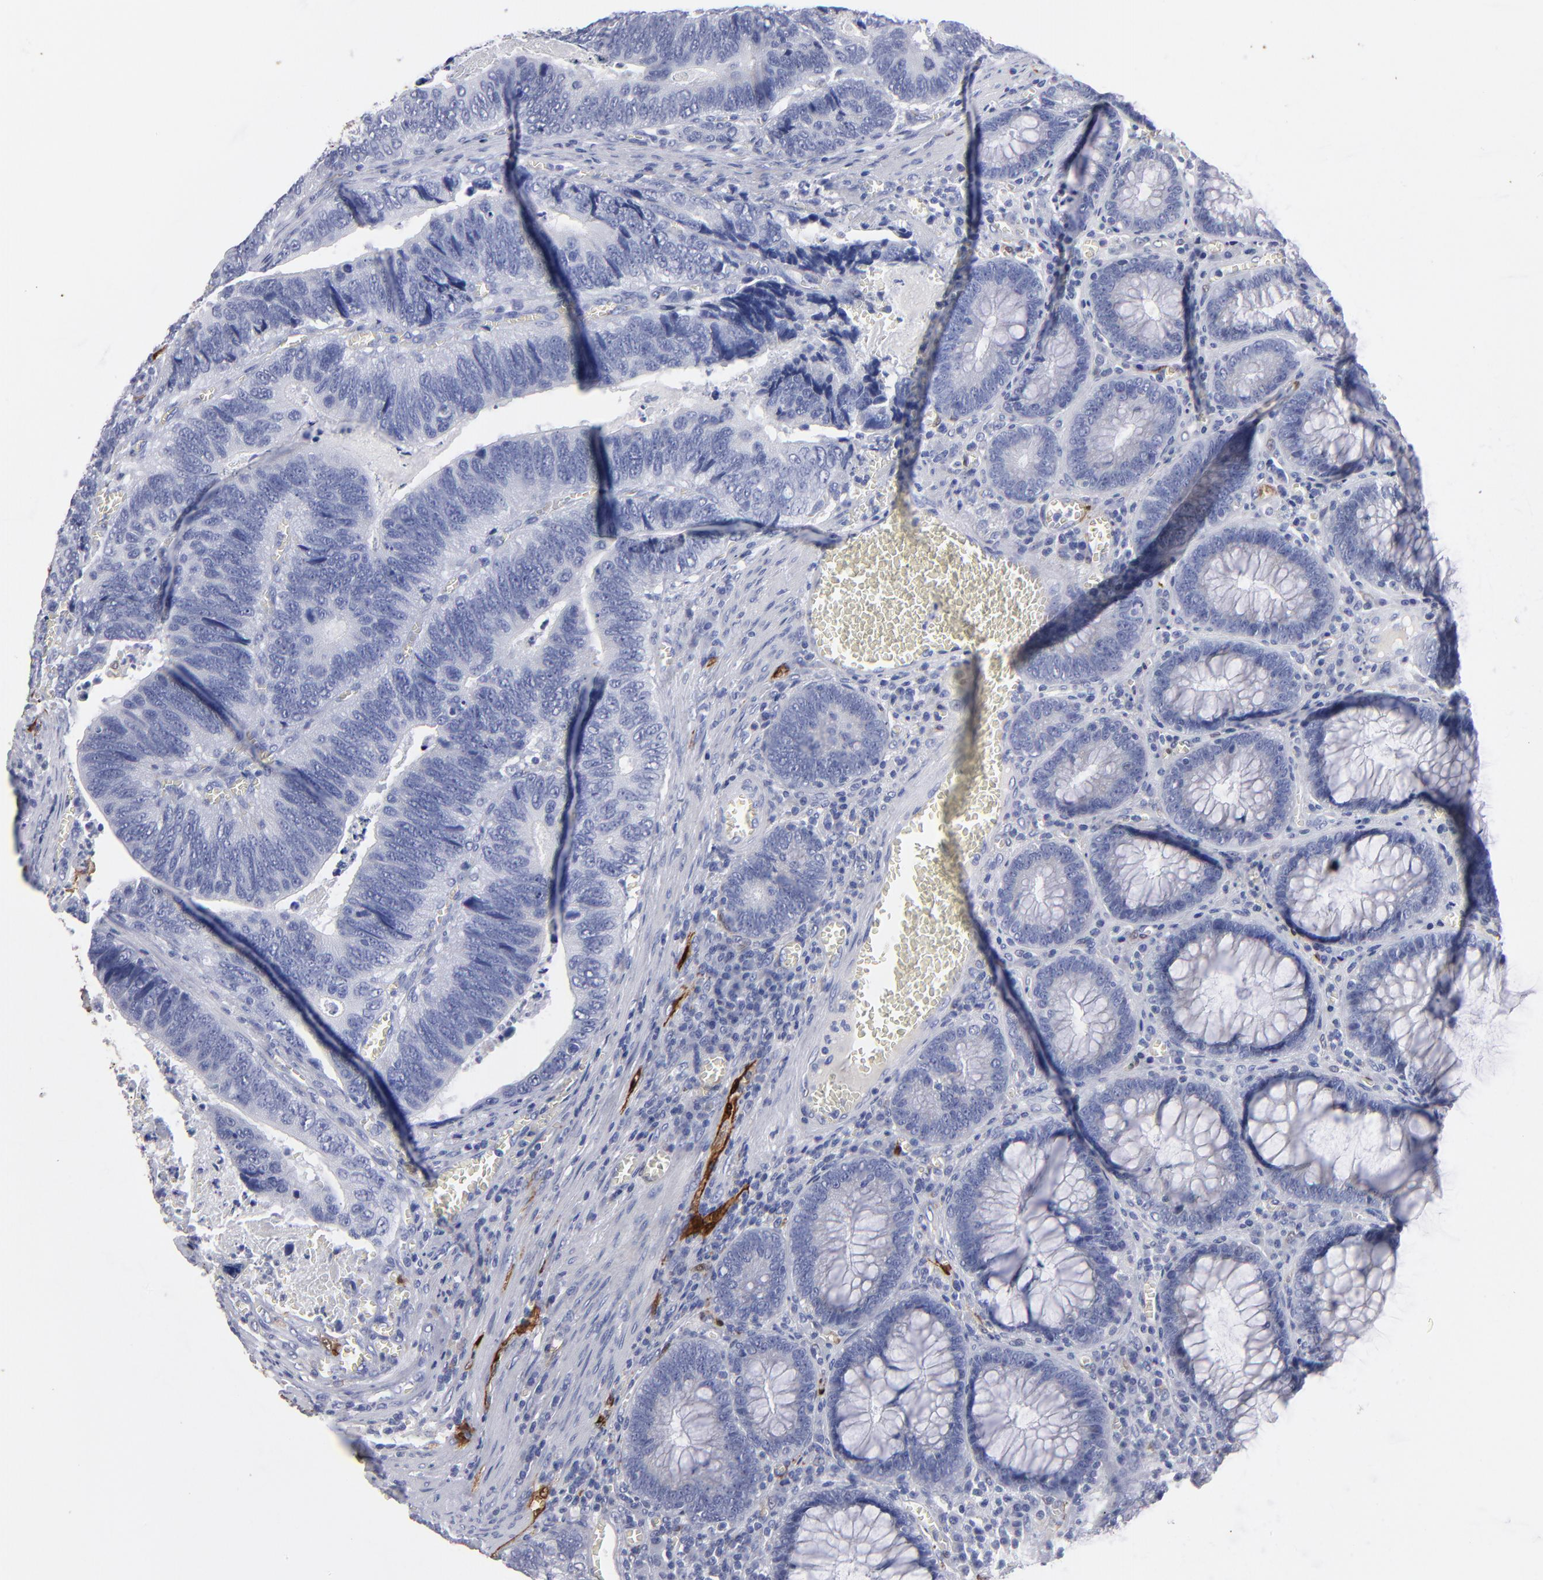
{"staining": {"intensity": "weak", "quantity": "<25%", "location": "cytoplasmic/membranous"}, "tissue": "colorectal cancer", "cell_type": "Tumor cells", "image_type": "cancer", "snomed": [{"axis": "morphology", "description": "Adenocarcinoma, NOS"}, {"axis": "topography", "description": "Colon"}], "caption": "Immunohistochemistry image of neoplastic tissue: human colorectal adenocarcinoma stained with DAB demonstrates no significant protein staining in tumor cells.", "gene": "FABP4", "patient": {"sex": "male", "age": 72}}